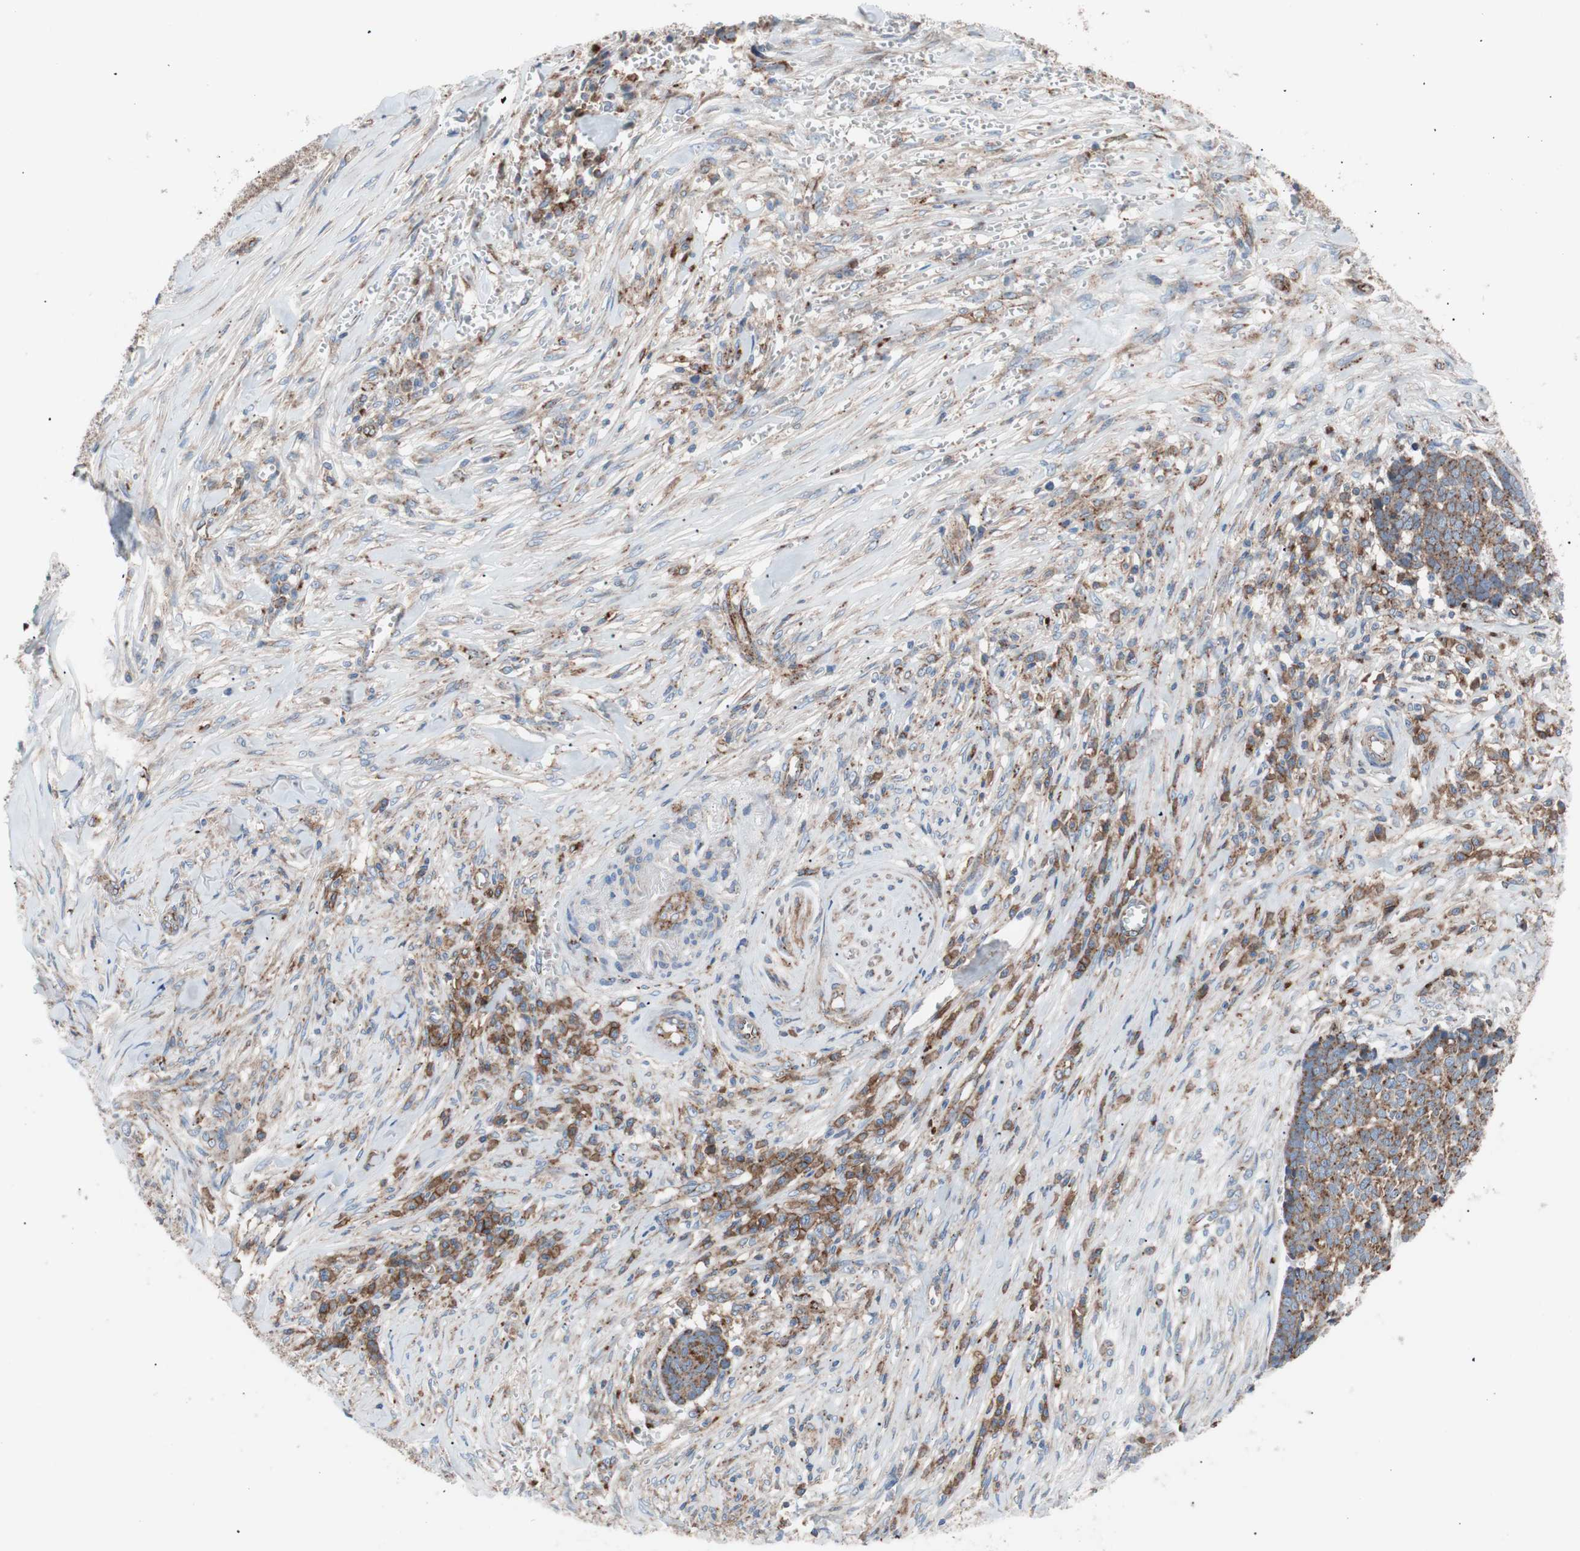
{"staining": {"intensity": "moderate", "quantity": ">75%", "location": "cytoplasmic/membranous"}, "tissue": "skin cancer", "cell_type": "Tumor cells", "image_type": "cancer", "snomed": [{"axis": "morphology", "description": "Basal cell carcinoma"}, {"axis": "topography", "description": "Skin"}], "caption": "Skin basal cell carcinoma stained with immunohistochemistry shows moderate cytoplasmic/membranous positivity in approximately >75% of tumor cells.", "gene": "FLOT2", "patient": {"sex": "male", "age": 84}}